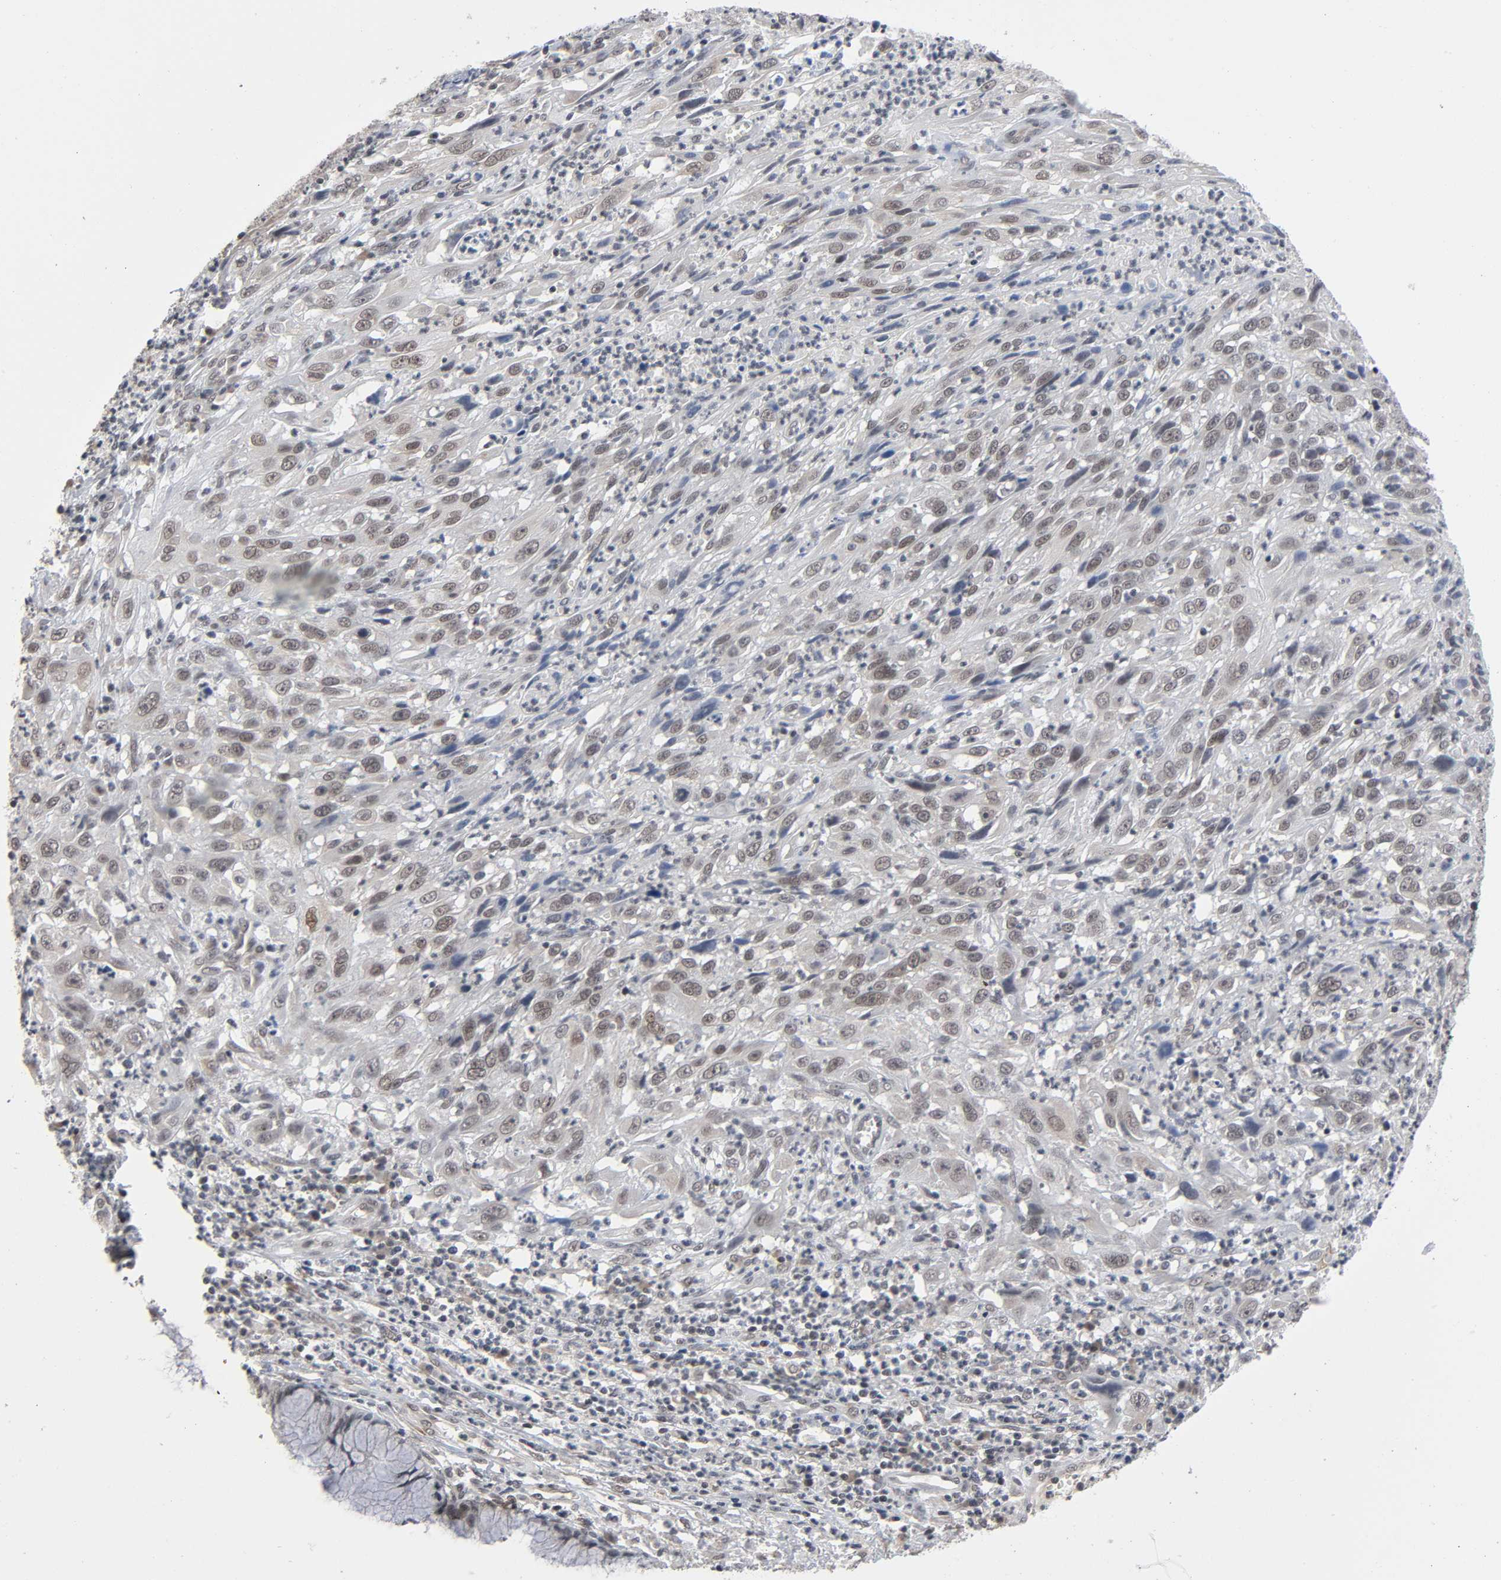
{"staining": {"intensity": "weak", "quantity": ">75%", "location": "cytoplasmic/membranous,nuclear"}, "tissue": "cervical cancer", "cell_type": "Tumor cells", "image_type": "cancer", "snomed": [{"axis": "morphology", "description": "Squamous cell carcinoma, NOS"}, {"axis": "topography", "description": "Cervix"}], "caption": "High-magnification brightfield microscopy of cervical cancer stained with DAB (brown) and counterstained with hematoxylin (blue). tumor cells exhibit weak cytoplasmic/membranous and nuclear expression is present in approximately>75% of cells.", "gene": "ZNF384", "patient": {"sex": "female", "age": 32}}